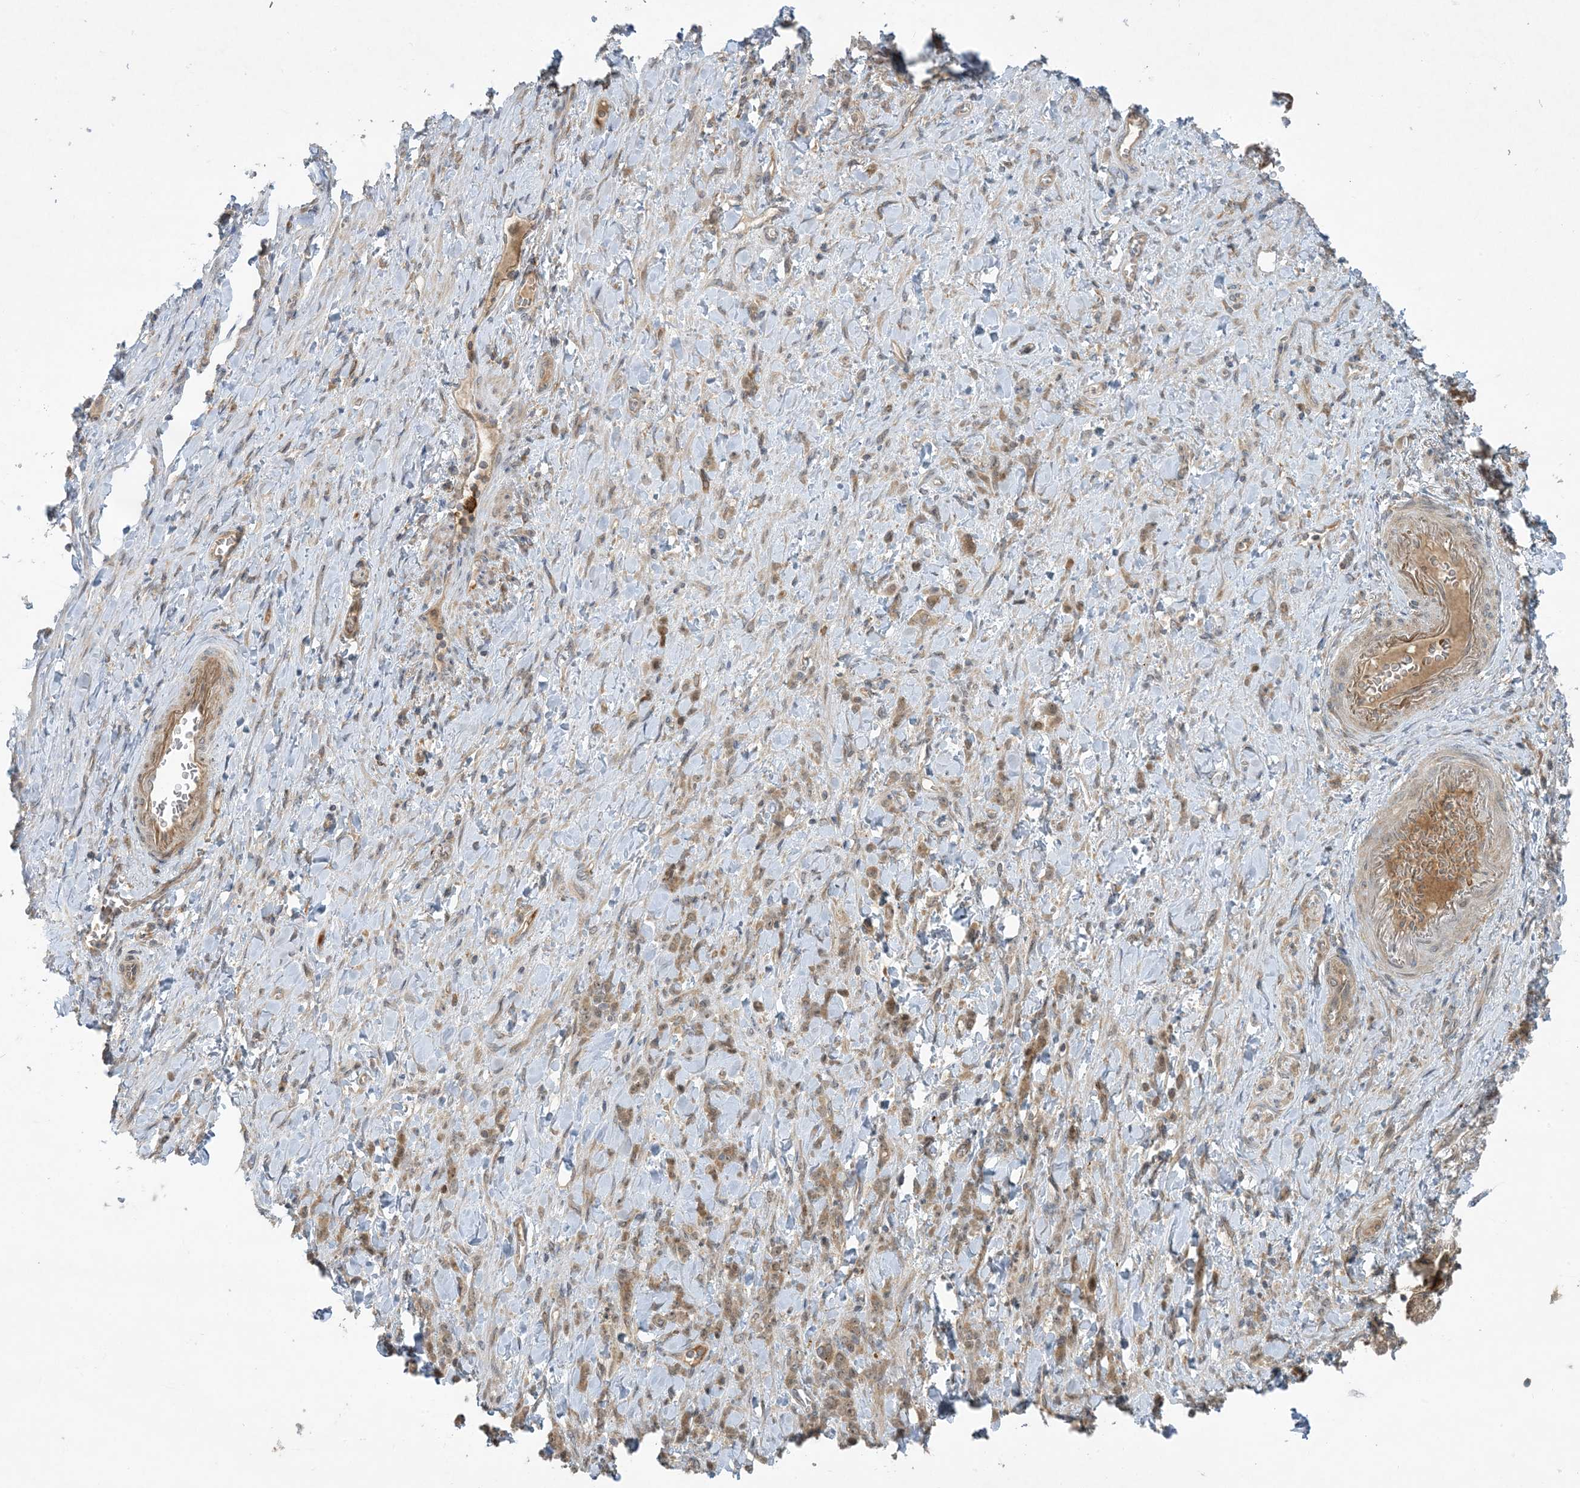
{"staining": {"intensity": "weak", "quantity": ">75%", "location": "cytoplasmic/membranous"}, "tissue": "stomach cancer", "cell_type": "Tumor cells", "image_type": "cancer", "snomed": [{"axis": "morphology", "description": "Normal tissue, NOS"}, {"axis": "morphology", "description": "Adenocarcinoma, NOS"}, {"axis": "topography", "description": "Stomach"}], "caption": "Immunohistochemistry of human stomach cancer displays low levels of weak cytoplasmic/membranous expression in about >75% of tumor cells. The staining was performed using DAB, with brown indicating positive protein expression. Nuclei are stained blue with hematoxylin.", "gene": "STAM2", "patient": {"sex": "male", "age": 82}}